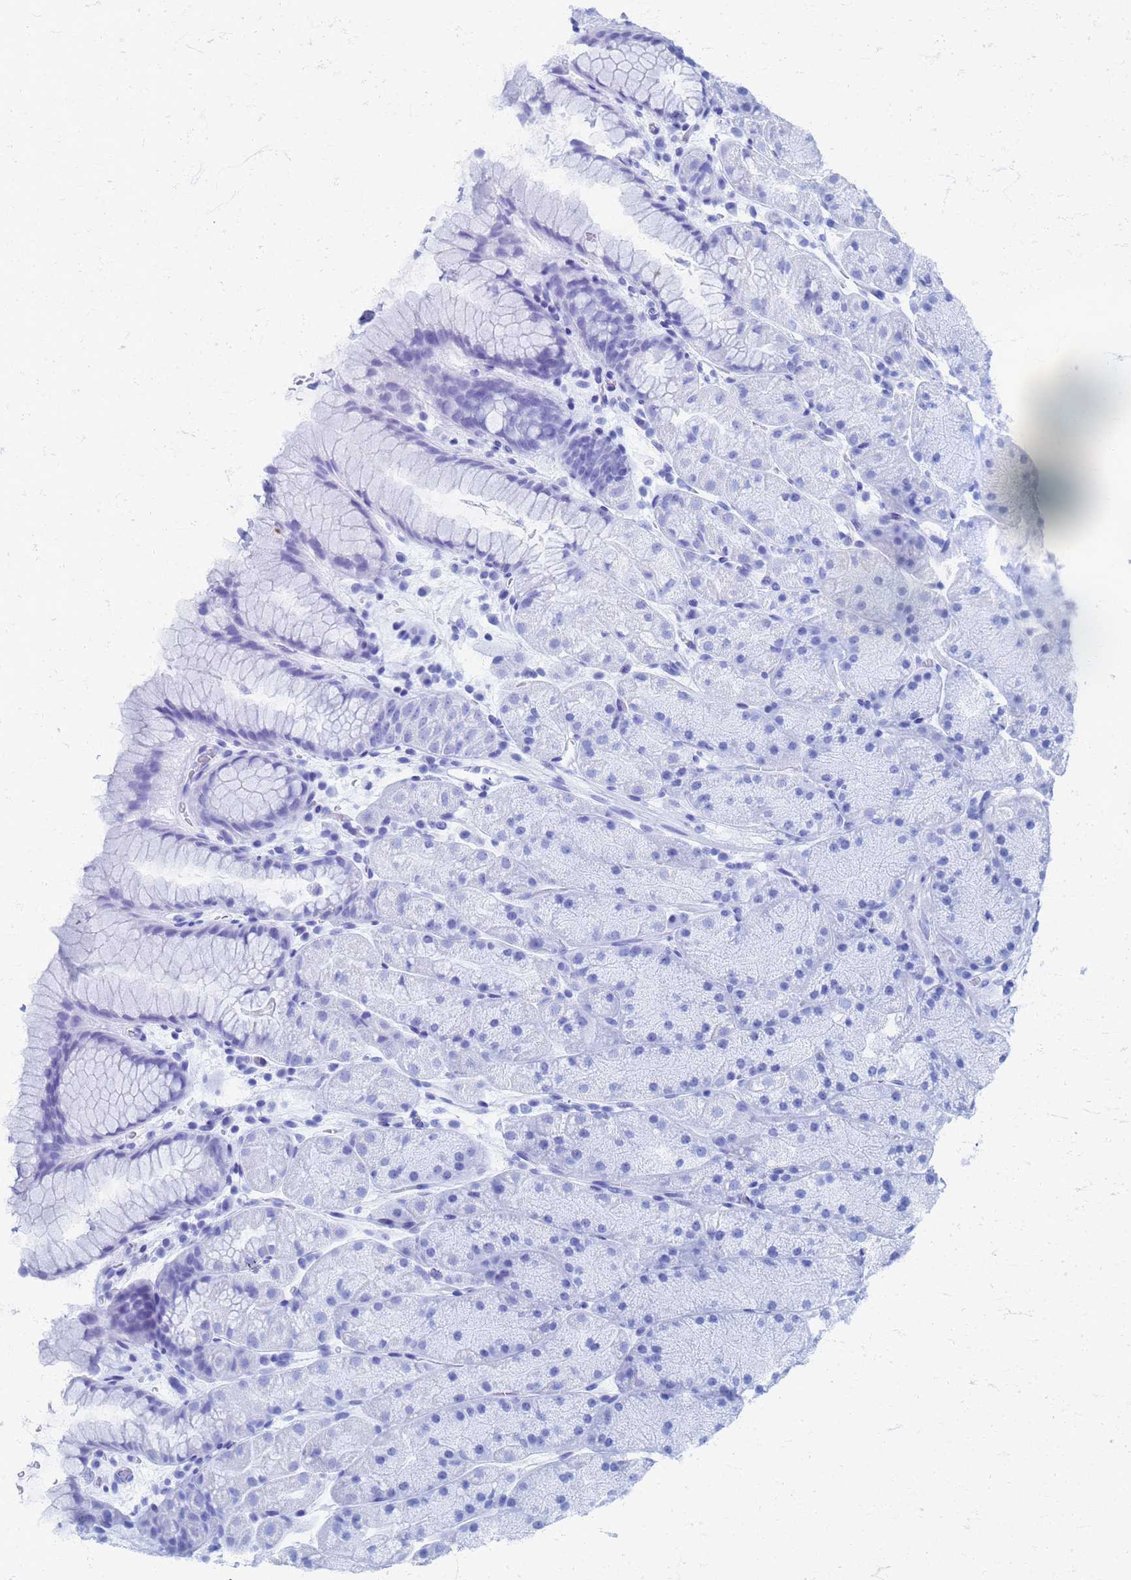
{"staining": {"intensity": "negative", "quantity": "none", "location": "none"}, "tissue": "stomach", "cell_type": "Glandular cells", "image_type": "normal", "snomed": [{"axis": "morphology", "description": "Normal tissue, NOS"}, {"axis": "topography", "description": "Stomach, upper"}, {"axis": "topography", "description": "Stomach, lower"}], "caption": "Immunohistochemistry micrograph of benign stomach: stomach stained with DAB reveals no significant protein staining in glandular cells. Nuclei are stained in blue.", "gene": "ATPAF1", "patient": {"sex": "male", "age": 67}}